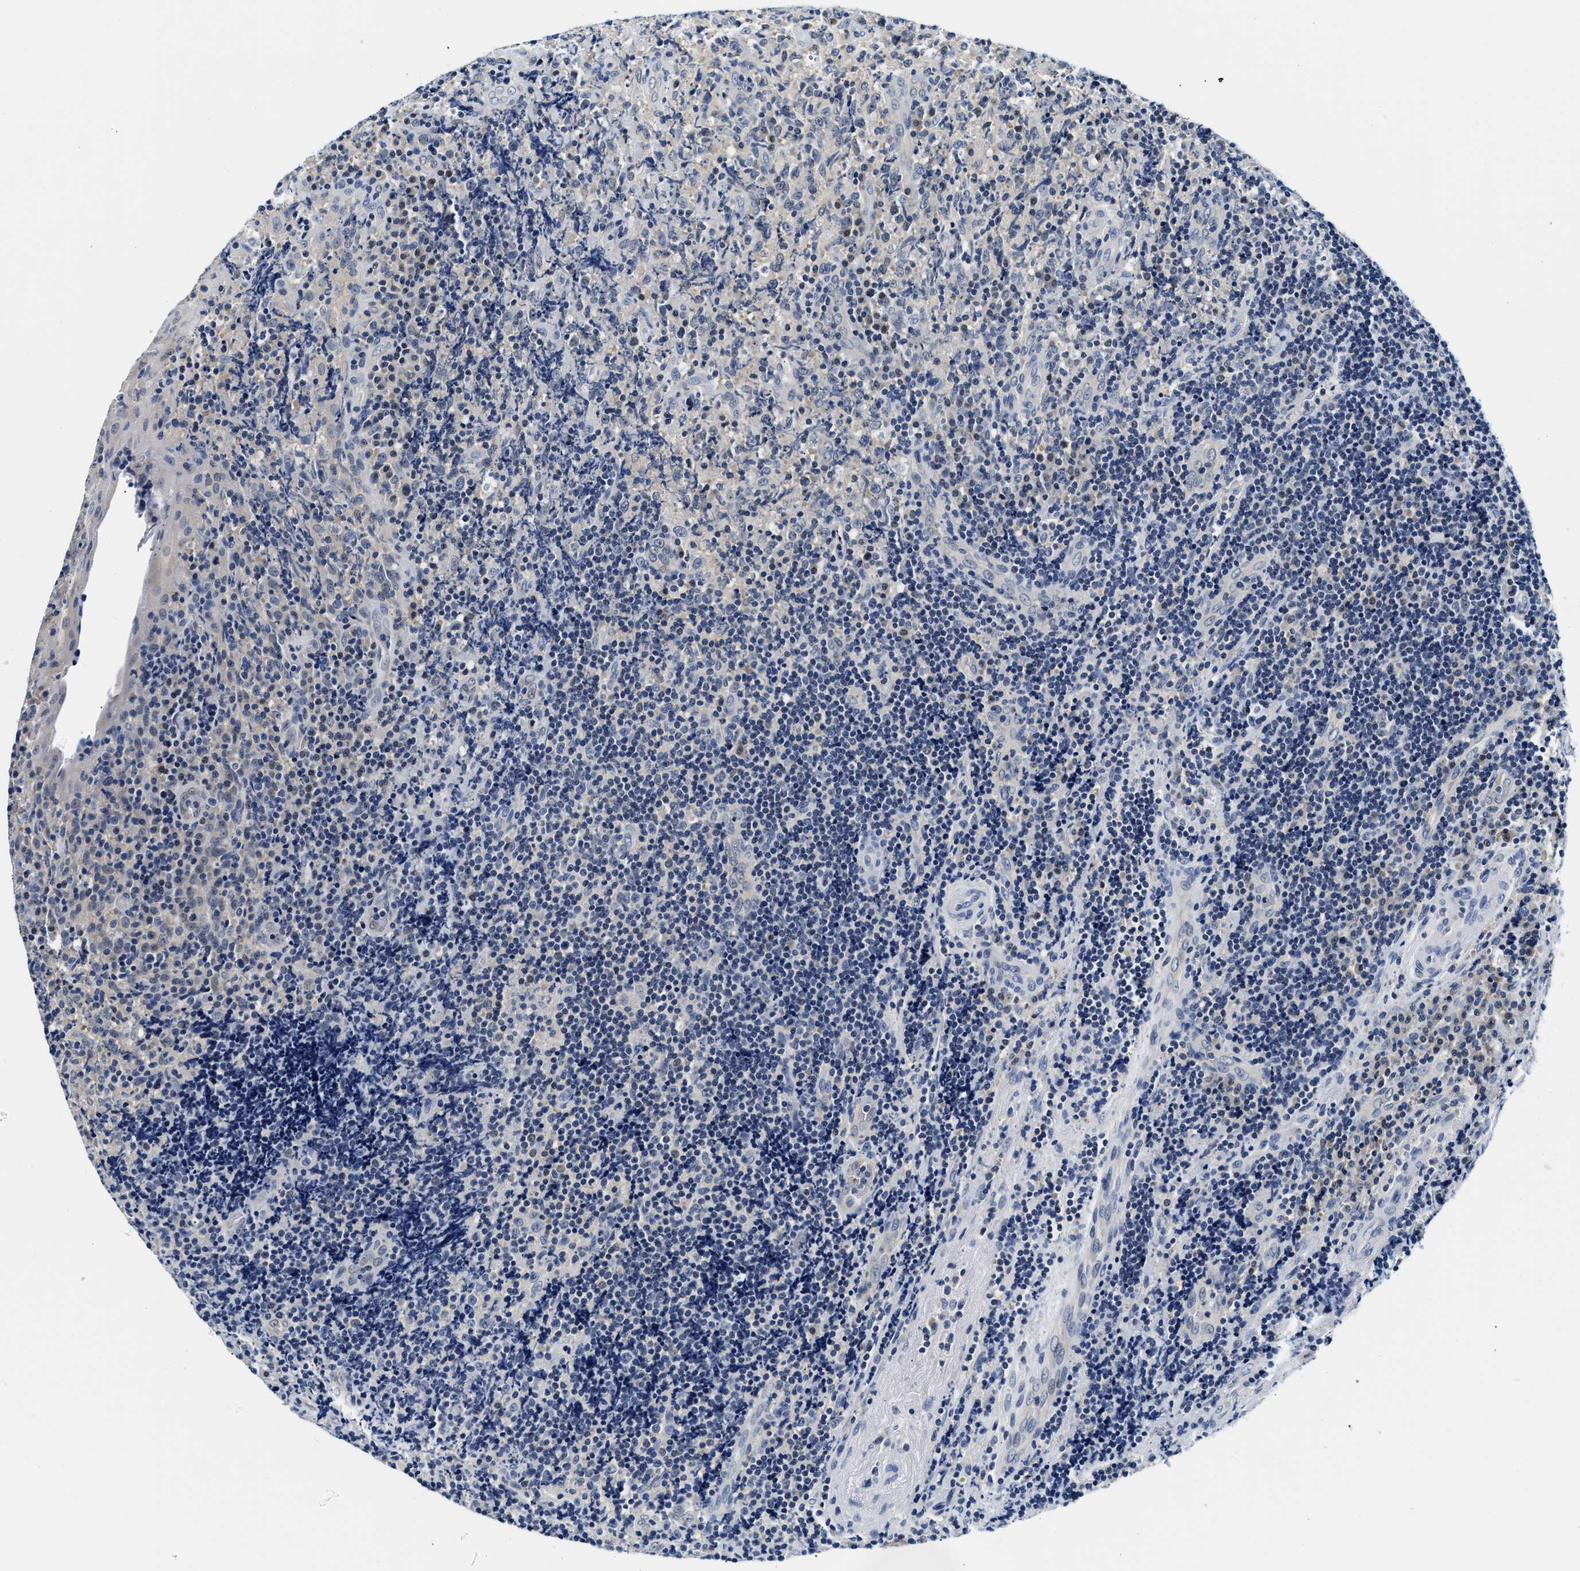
{"staining": {"intensity": "negative", "quantity": "none", "location": "none"}, "tissue": "lymphoma", "cell_type": "Tumor cells", "image_type": "cancer", "snomed": [{"axis": "morphology", "description": "Malignant lymphoma, non-Hodgkin's type, High grade"}, {"axis": "topography", "description": "Tonsil"}], "caption": "Immunohistochemistry micrograph of human lymphoma stained for a protein (brown), which exhibits no expression in tumor cells.", "gene": "UCHL3", "patient": {"sex": "female", "age": 36}}